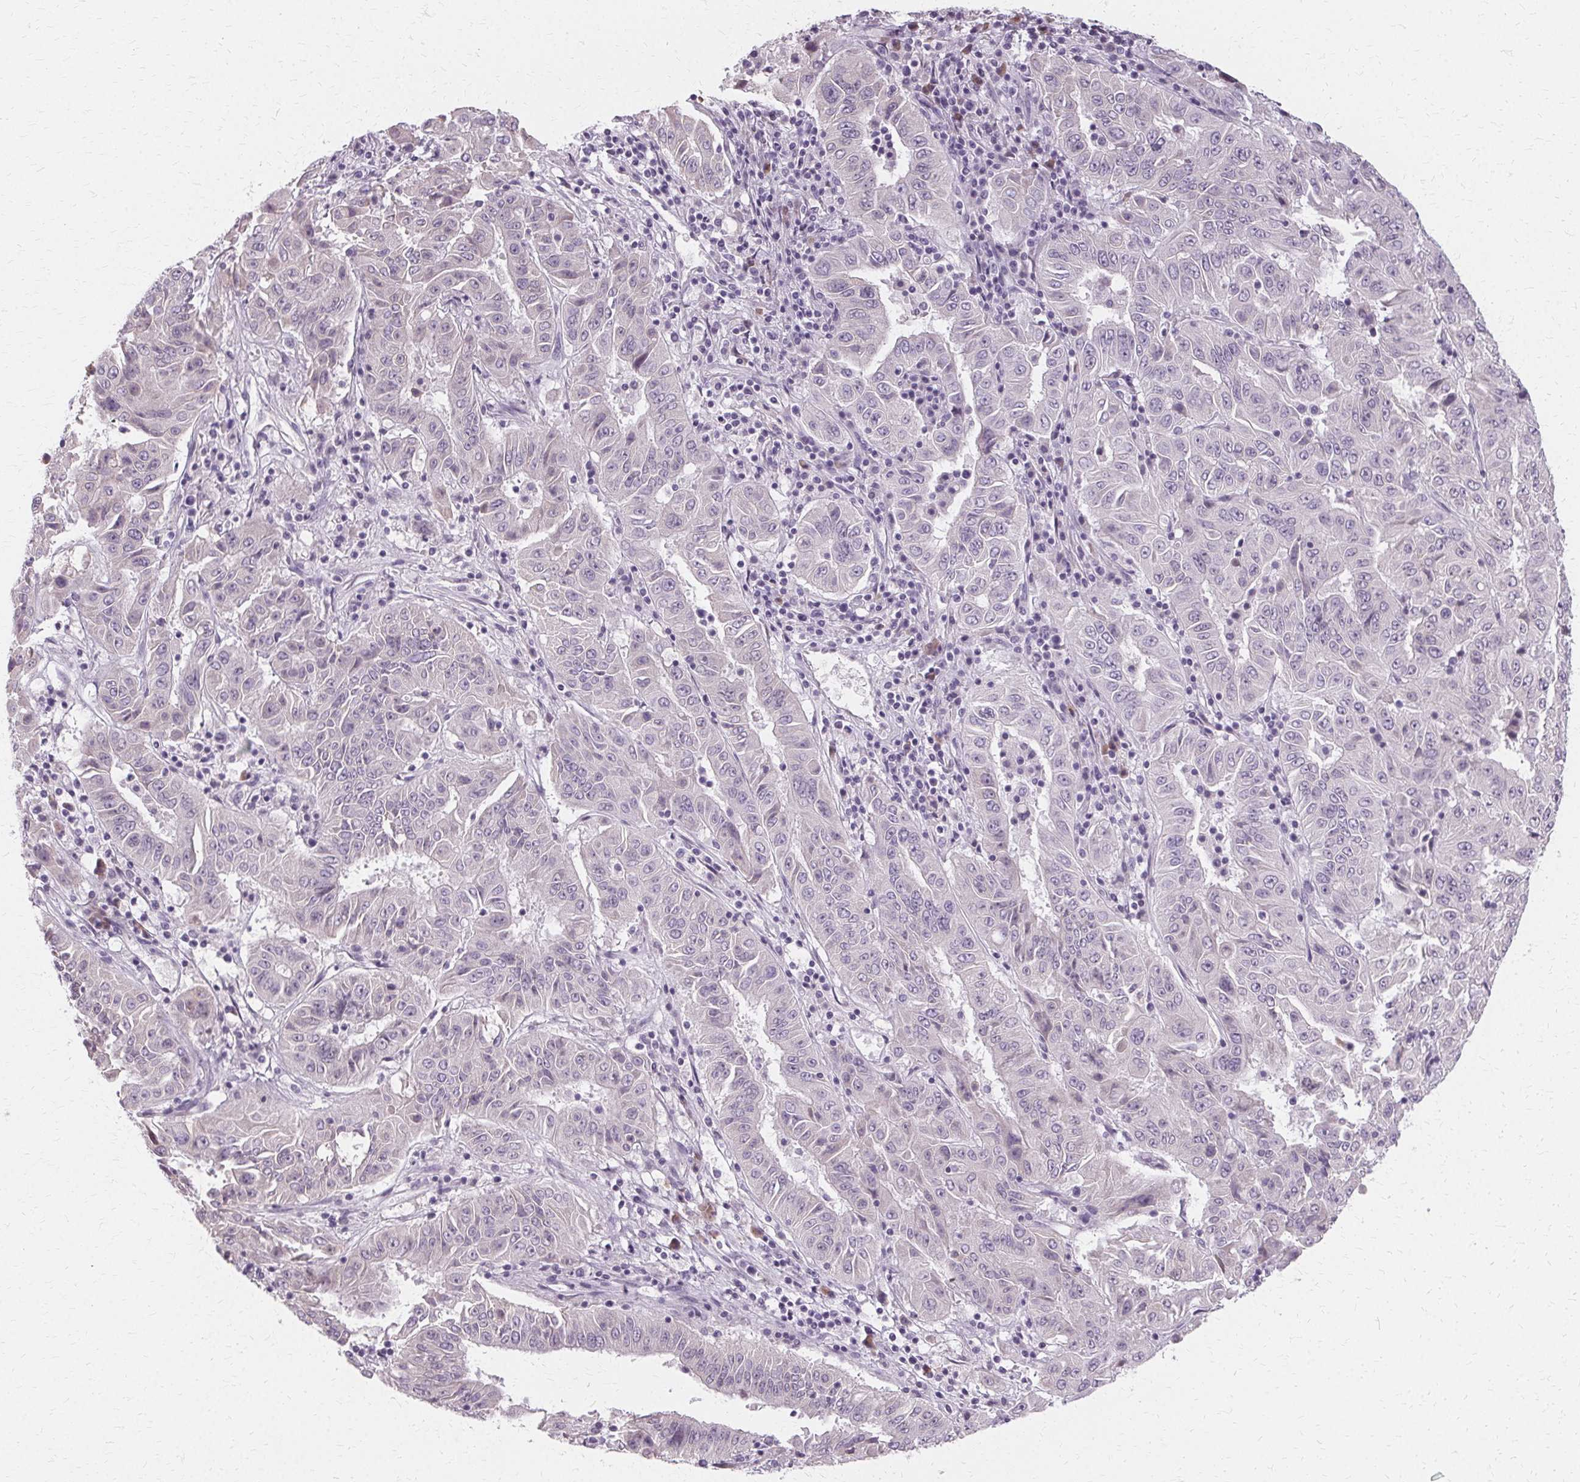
{"staining": {"intensity": "negative", "quantity": "none", "location": "none"}, "tissue": "pancreatic cancer", "cell_type": "Tumor cells", "image_type": "cancer", "snomed": [{"axis": "morphology", "description": "Adenocarcinoma, NOS"}, {"axis": "topography", "description": "Pancreas"}], "caption": "The micrograph exhibits no significant positivity in tumor cells of adenocarcinoma (pancreatic).", "gene": "FCRL3", "patient": {"sex": "male", "age": 63}}